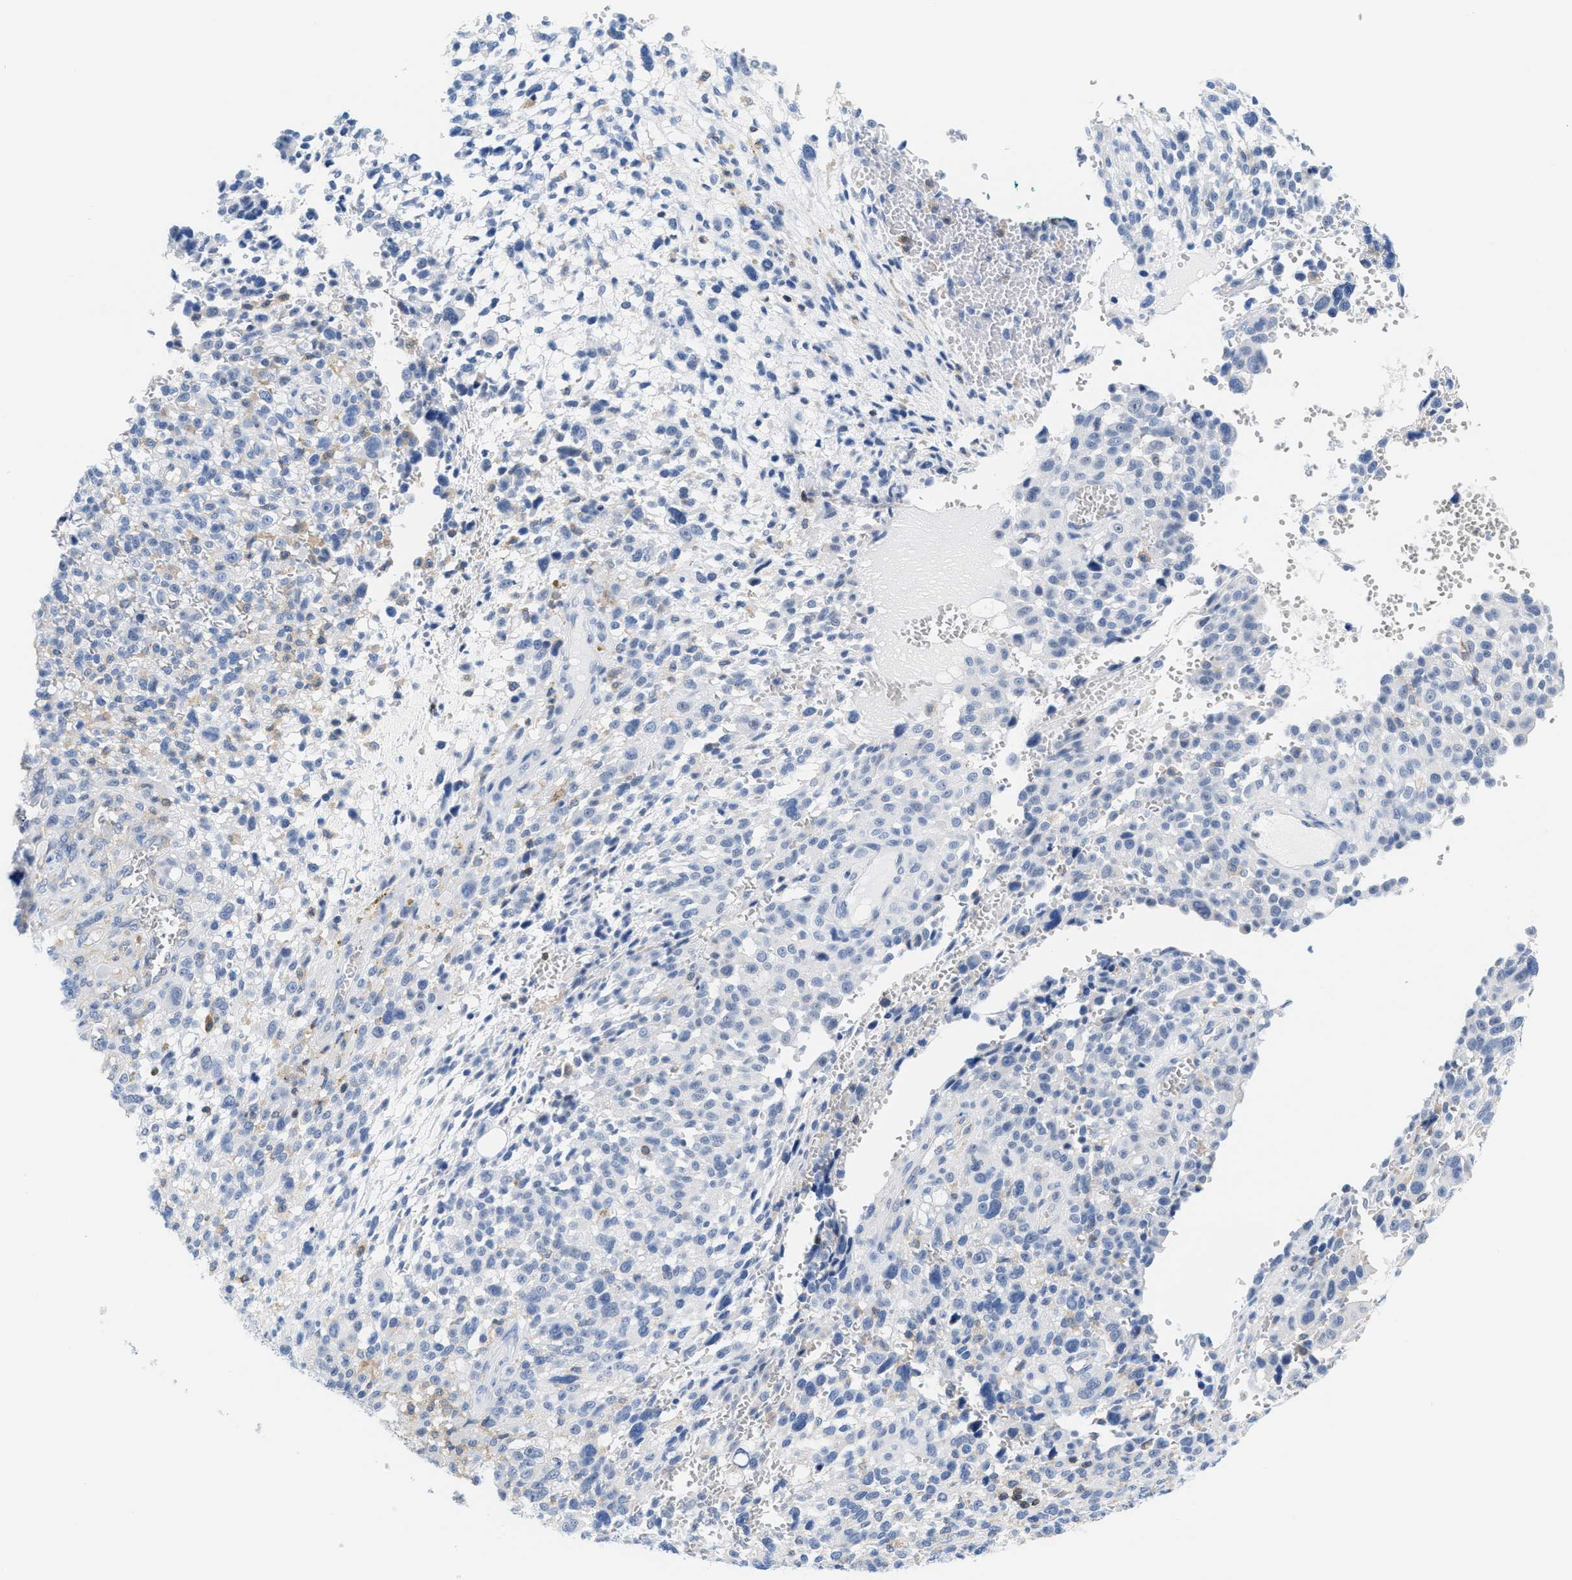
{"staining": {"intensity": "negative", "quantity": "none", "location": "none"}, "tissue": "melanoma", "cell_type": "Tumor cells", "image_type": "cancer", "snomed": [{"axis": "morphology", "description": "Malignant melanoma, NOS"}, {"axis": "topography", "description": "Skin"}], "caption": "High magnification brightfield microscopy of melanoma stained with DAB (3,3'-diaminobenzidine) (brown) and counterstained with hematoxylin (blue): tumor cells show no significant positivity.", "gene": "IL16", "patient": {"sex": "female", "age": 55}}